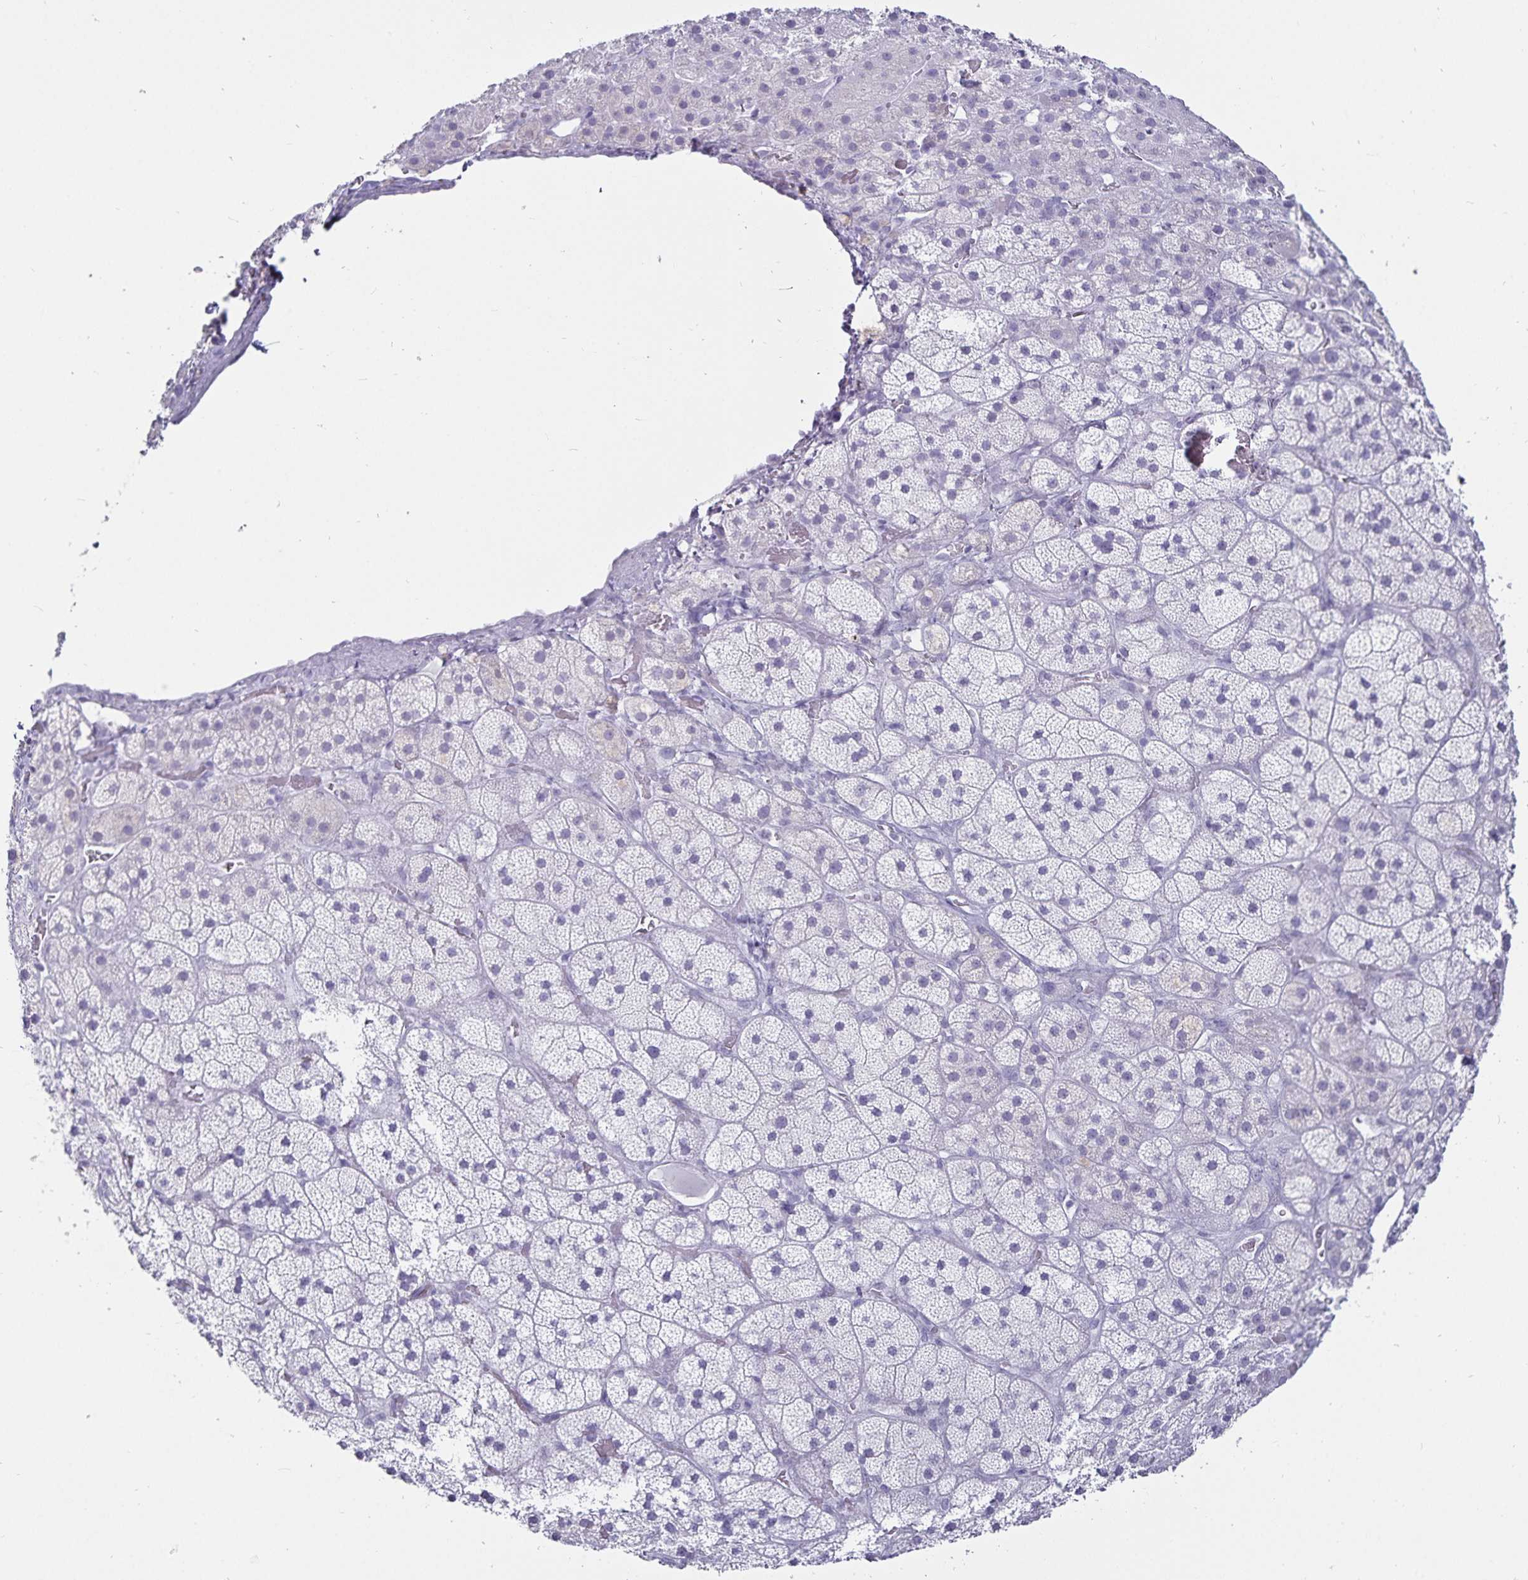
{"staining": {"intensity": "negative", "quantity": "none", "location": "none"}, "tissue": "adrenal gland", "cell_type": "Glandular cells", "image_type": "normal", "snomed": [{"axis": "morphology", "description": "Normal tissue, NOS"}, {"axis": "topography", "description": "Adrenal gland"}], "caption": "Adrenal gland stained for a protein using IHC demonstrates no positivity glandular cells.", "gene": "DEFA6", "patient": {"sex": "male", "age": 57}}